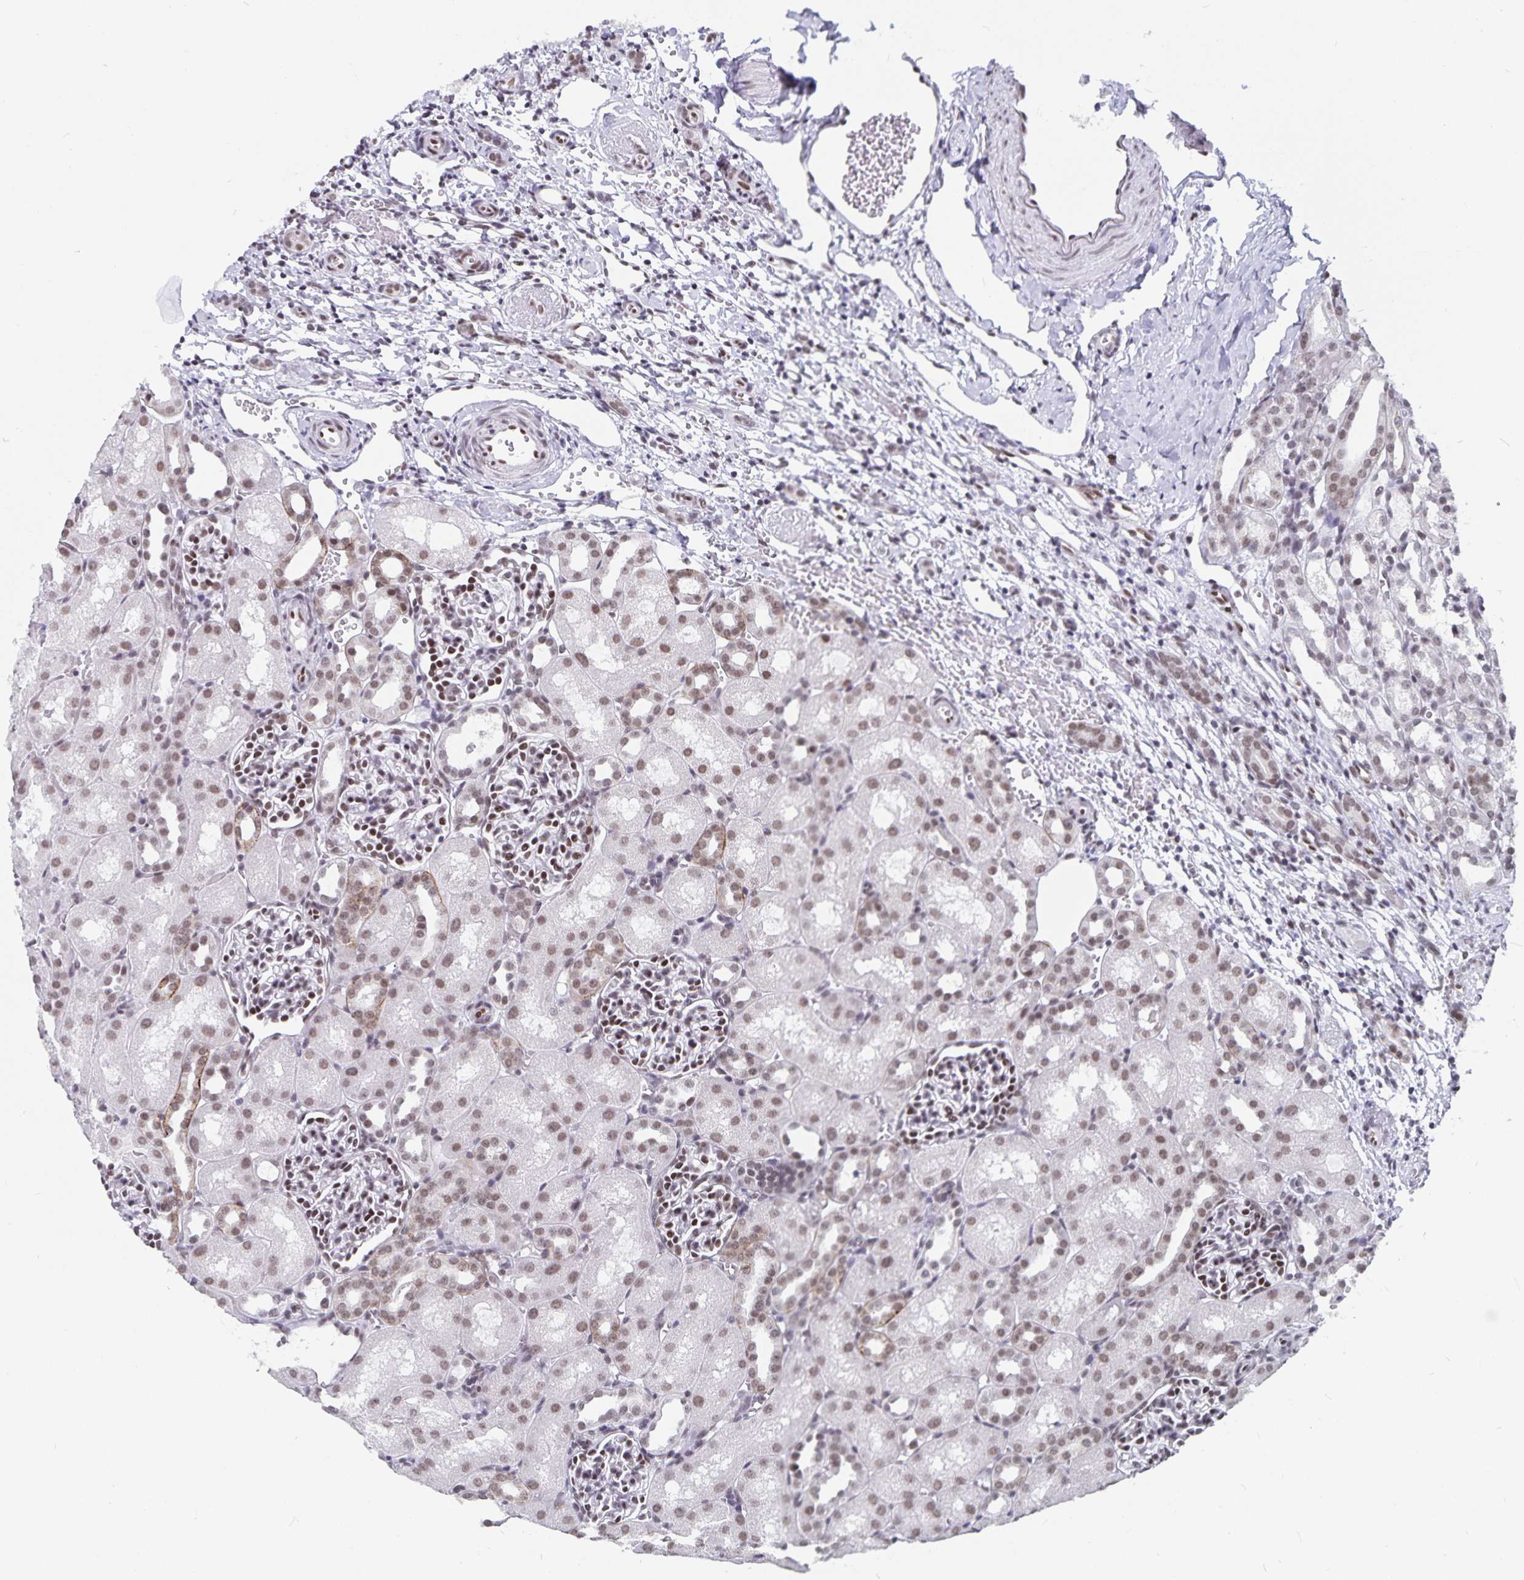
{"staining": {"intensity": "moderate", "quantity": "25%-75%", "location": "nuclear"}, "tissue": "kidney", "cell_type": "Cells in glomeruli", "image_type": "normal", "snomed": [{"axis": "morphology", "description": "Normal tissue, NOS"}, {"axis": "topography", "description": "Kidney"}], "caption": "Cells in glomeruli demonstrate medium levels of moderate nuclear expression in about 25%-75% of cells in benign human kidney.", "gene": "PBX2", "patient": {"sex": "male", "age": 1}}